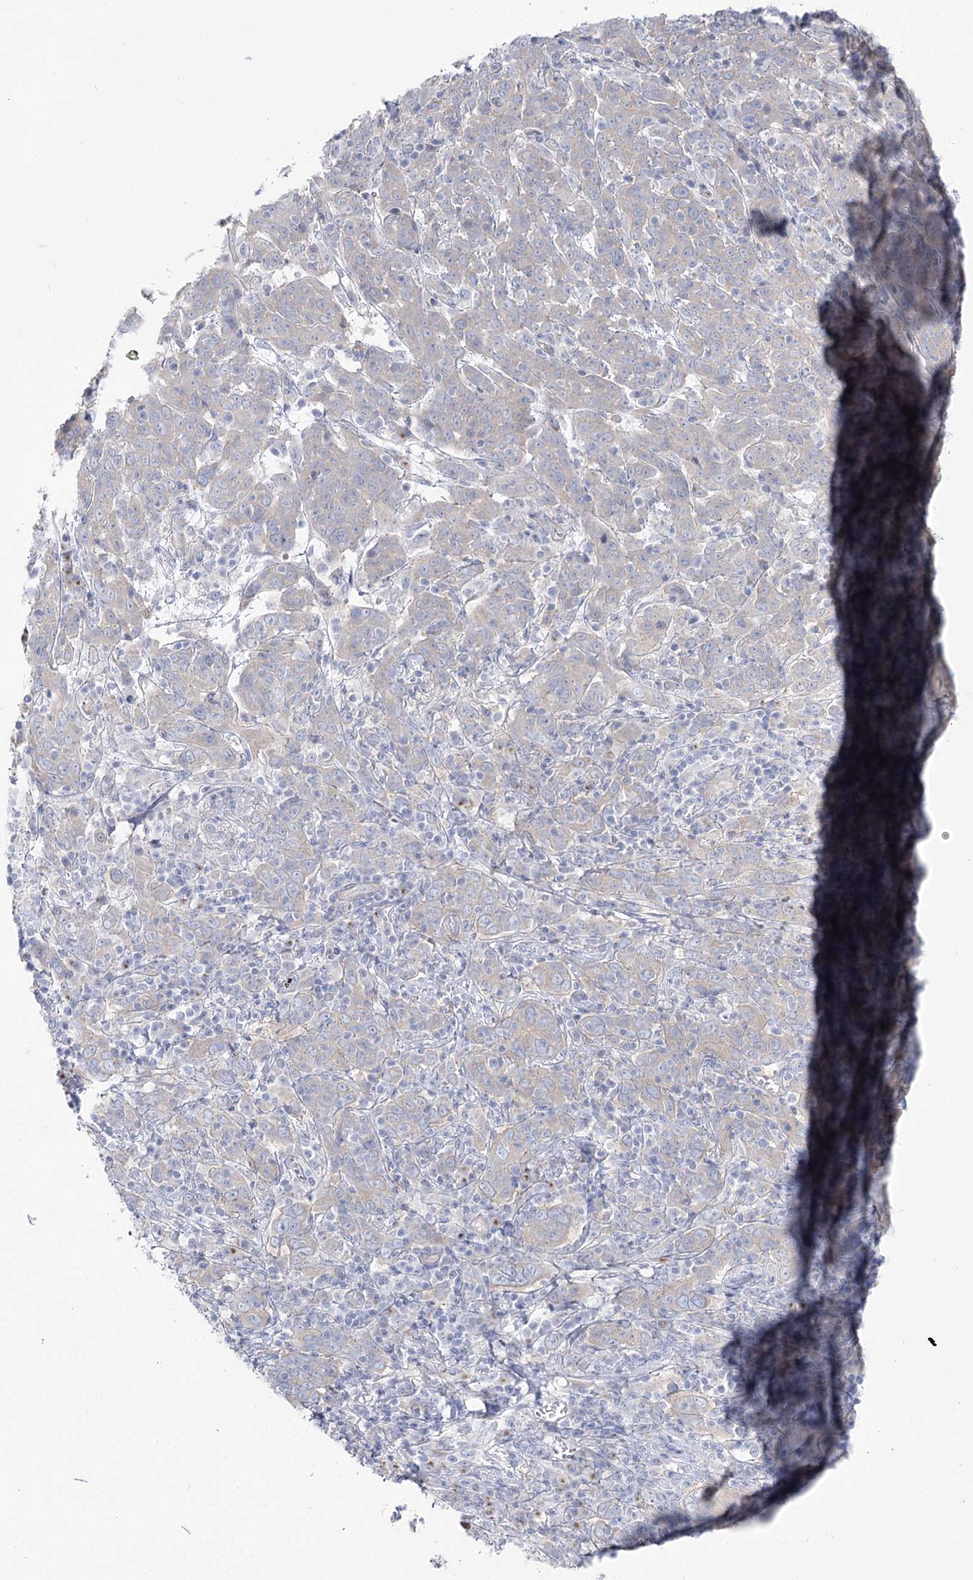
{"staining": {"intensity": "negative", "quantity": "none", "location": "none"}, "tissue": "cervical cancer", "cell_type": "Tumor cells", "image_type": "cancer", "snomed": [{"axis": "morphology", "description": "Squamous cell carcinoma, NOS"}, {"axis": "topography", "description": "Cervix"}], "caption": "A high-resolution photomicrograph shows immunohistochemistry staining of cervical cancer, which shows no significant expression in tumor cells. (DAB (3,3'-diaminobenzidine) immunohistochemistry (IHC) visualized using brightfield microscopy, high magnification).", "gene": "SUOX", "patient": {"sex": "female", "age": 67}}